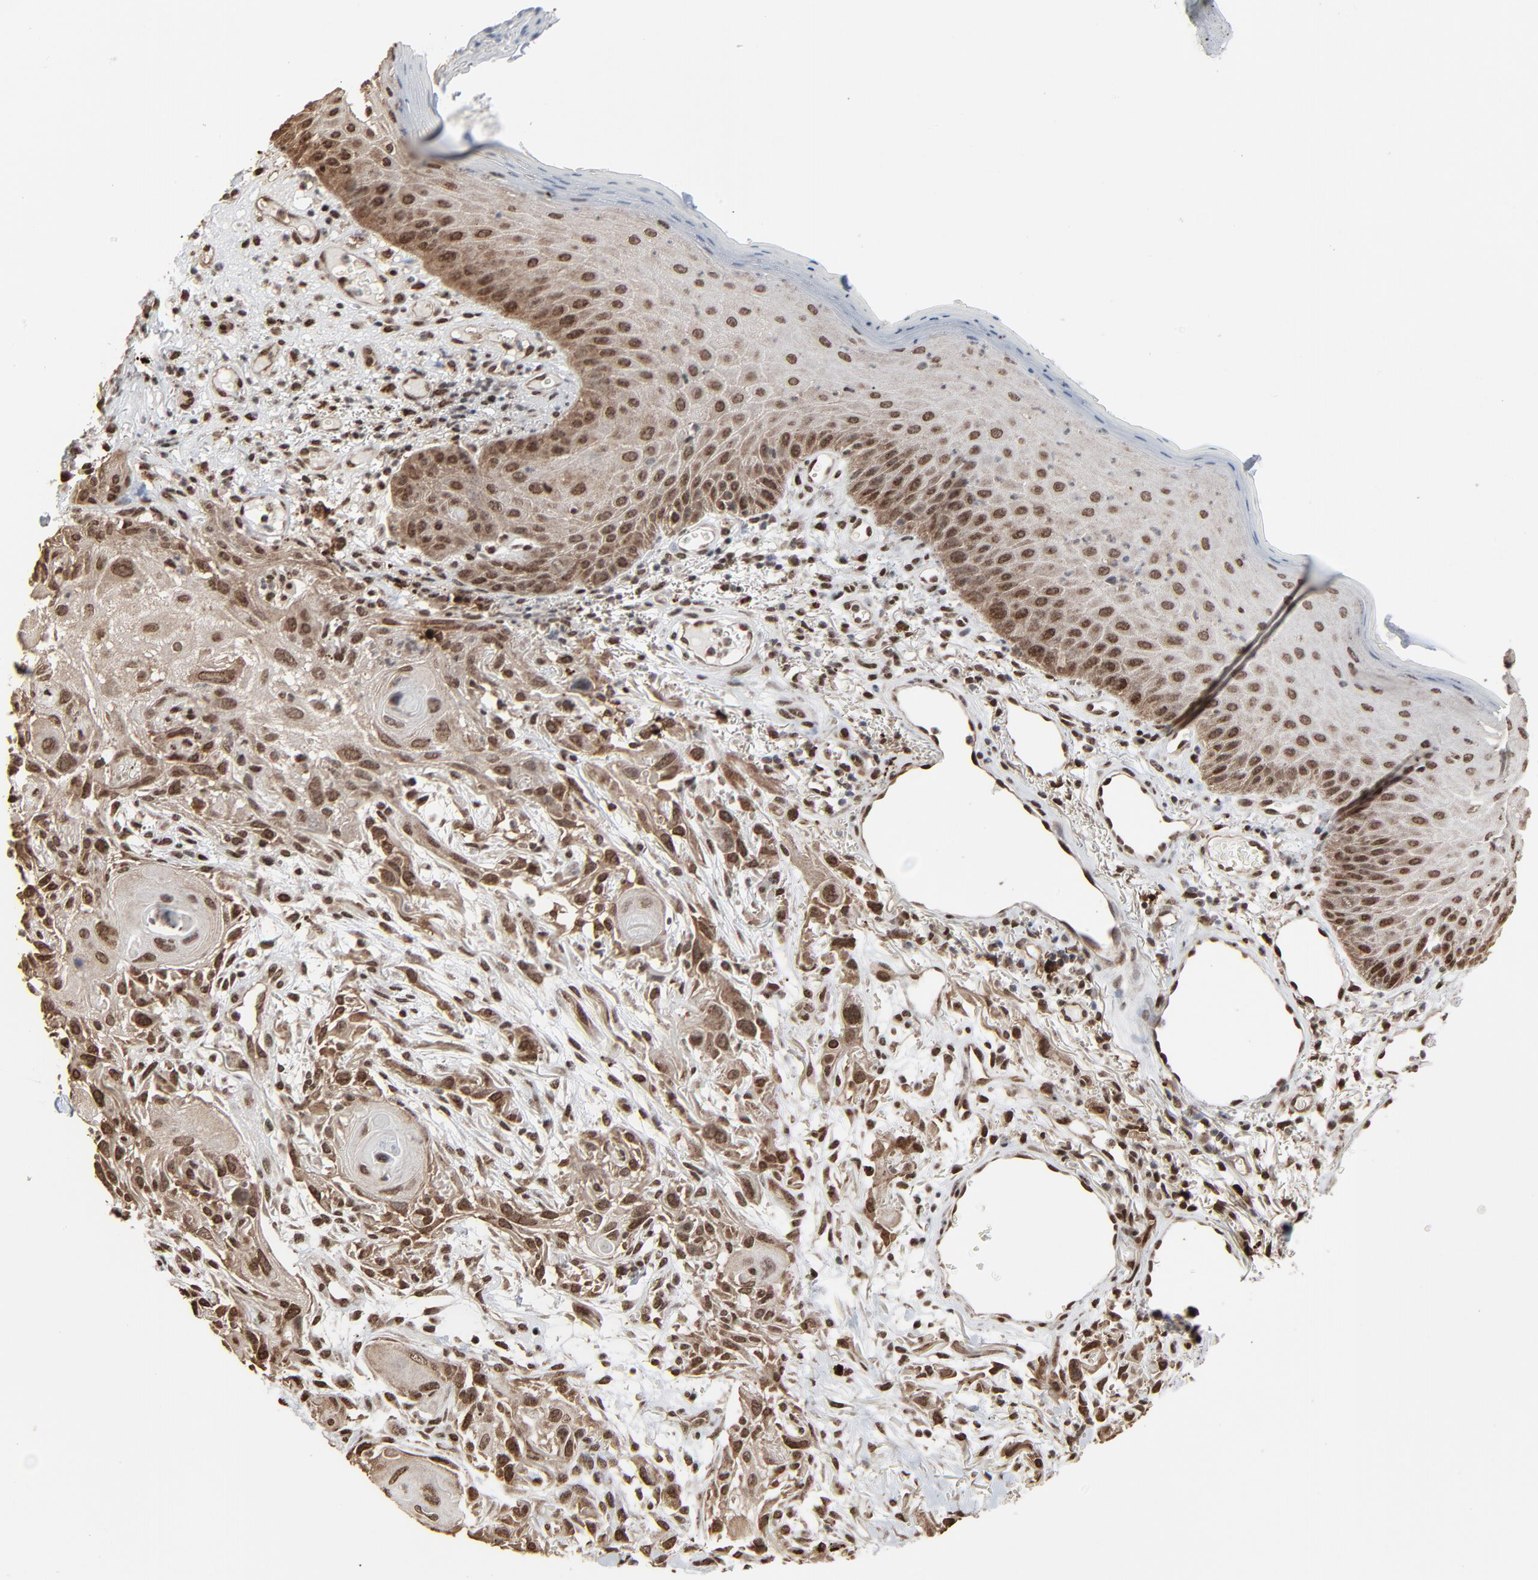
{"staining": {"intensity": "strong", "quantity": ">75%", "location": "cytoplasmic/membranous,nuclear"}, "tissue": "skin cancer", "cell_type": "Tumor cells", "image_type": "cancer", "snomed": [{"axis": "morphology", "description": "Squamous cell carcinoma, NOS"}, {"axis": "topography", "description": "Skin"}], "caption": "Protein staining of squamous cell carcinoma (skin) tissue demonstrates strong cytoplasmic/membranous and nuclear positivity in about >75% of tumor cells.", "gene": "MEIS2", "patient": {"sex": "female", "age": 59}}